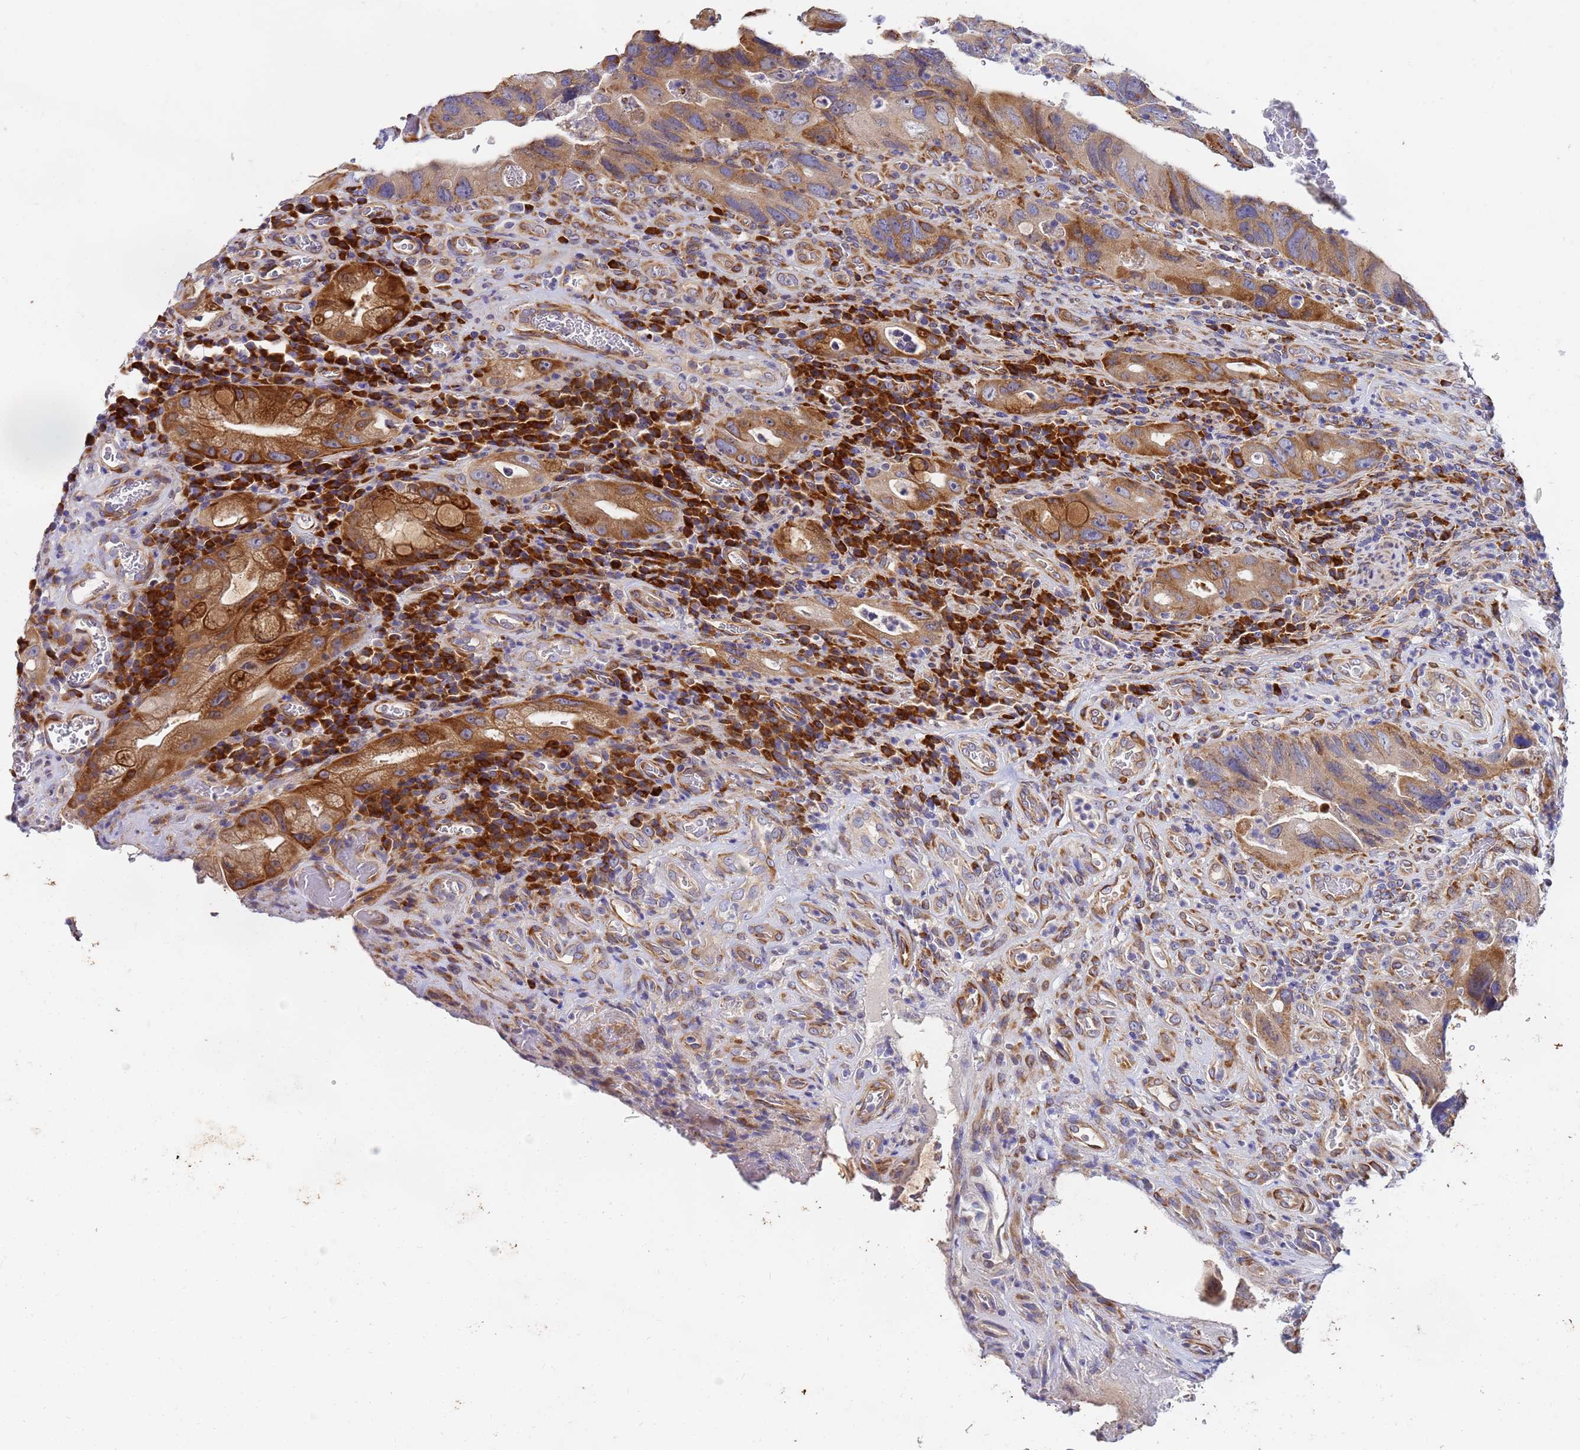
{"staining": {"intensity": "moderate", "quantity": ">75%", "location": "cytoplasmic/membranous"}, "tissue": "colorectal cancer", "cell_type": "Tumor cells", "image_type": "cancer", "snomed": [{"axis": "morphology", "description": "Adenocarcinoma, NOS"}, {"axis": "topography", "description": "Rectum"}], "caption": "Protein expression analysis of human adenocarcinoma (colorectal) reveals moderate cytoplasmic/membranous positivity in about >75% of tumor cells. (DAB (3,3'-diaminobenzidine) = brown stain, brightfield microscopy at high magnification).", "gene": "POM121", "patient": {"sex": "male", "age": 63}}